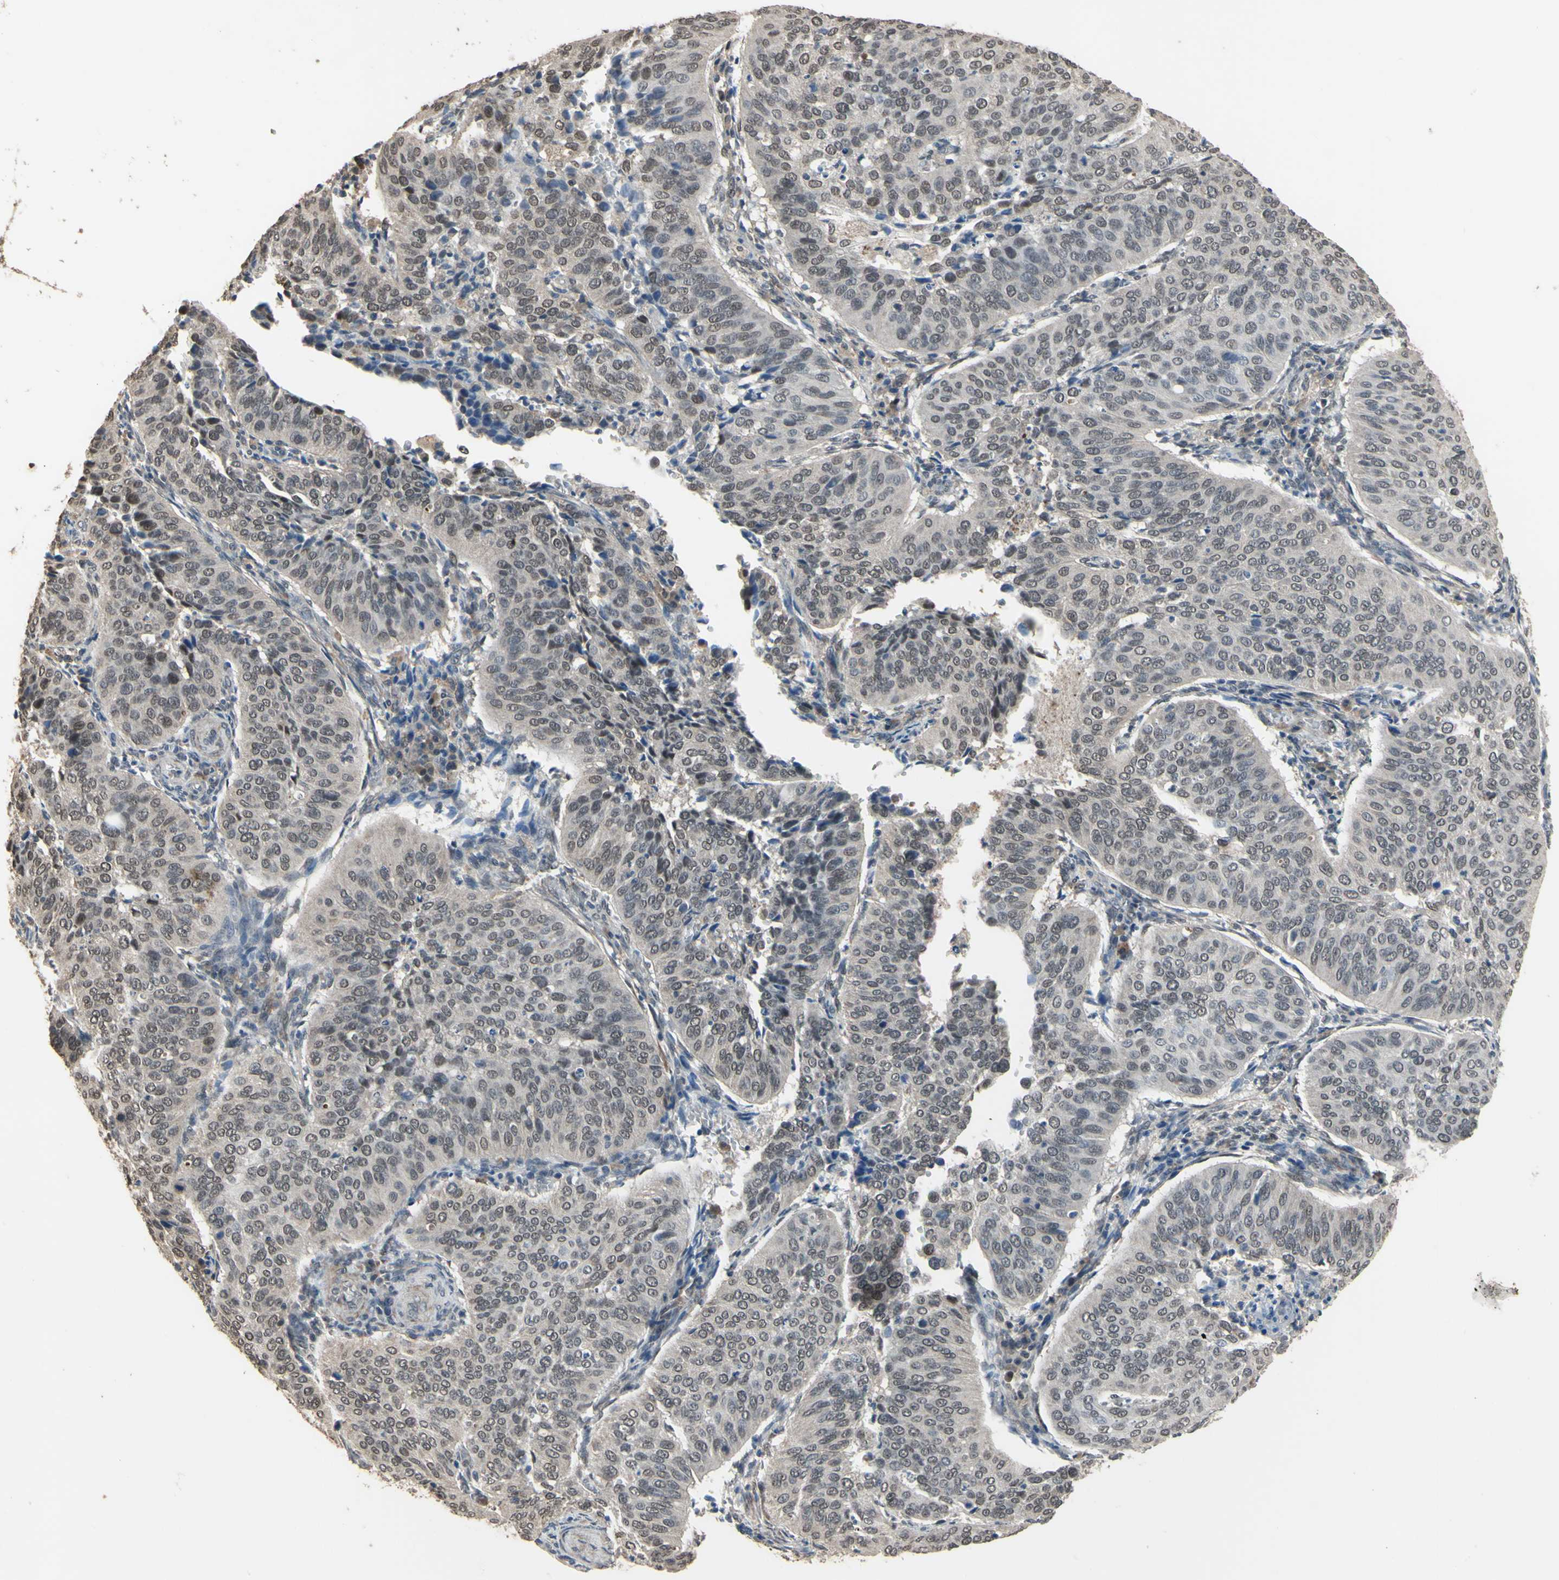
{"staining": {"intensity": "weak", "quantity": "<25%", "location": "nuclear"}, "tissue": "cervical cancer", "cell_type": "Tumor cells", "image_type": "cancer", "snomed": [{"axis": "morphology", "description": "Normal tissue, NOS"}, {"axis": "morphology", "description": "Squamous cell carcinoma, NOS"}, {"axis": "topography", "description": "Cervix"}], "caption": "Immunohistochemistry (IHC) image of neoplastic tissue: human cervical cancer stained with DAB (3,3'-diaminobenzidine) shows no significant protein staining in tumor cells.", "gene": "ZNF174", "patient": {"sex": "female", "age": 39}}